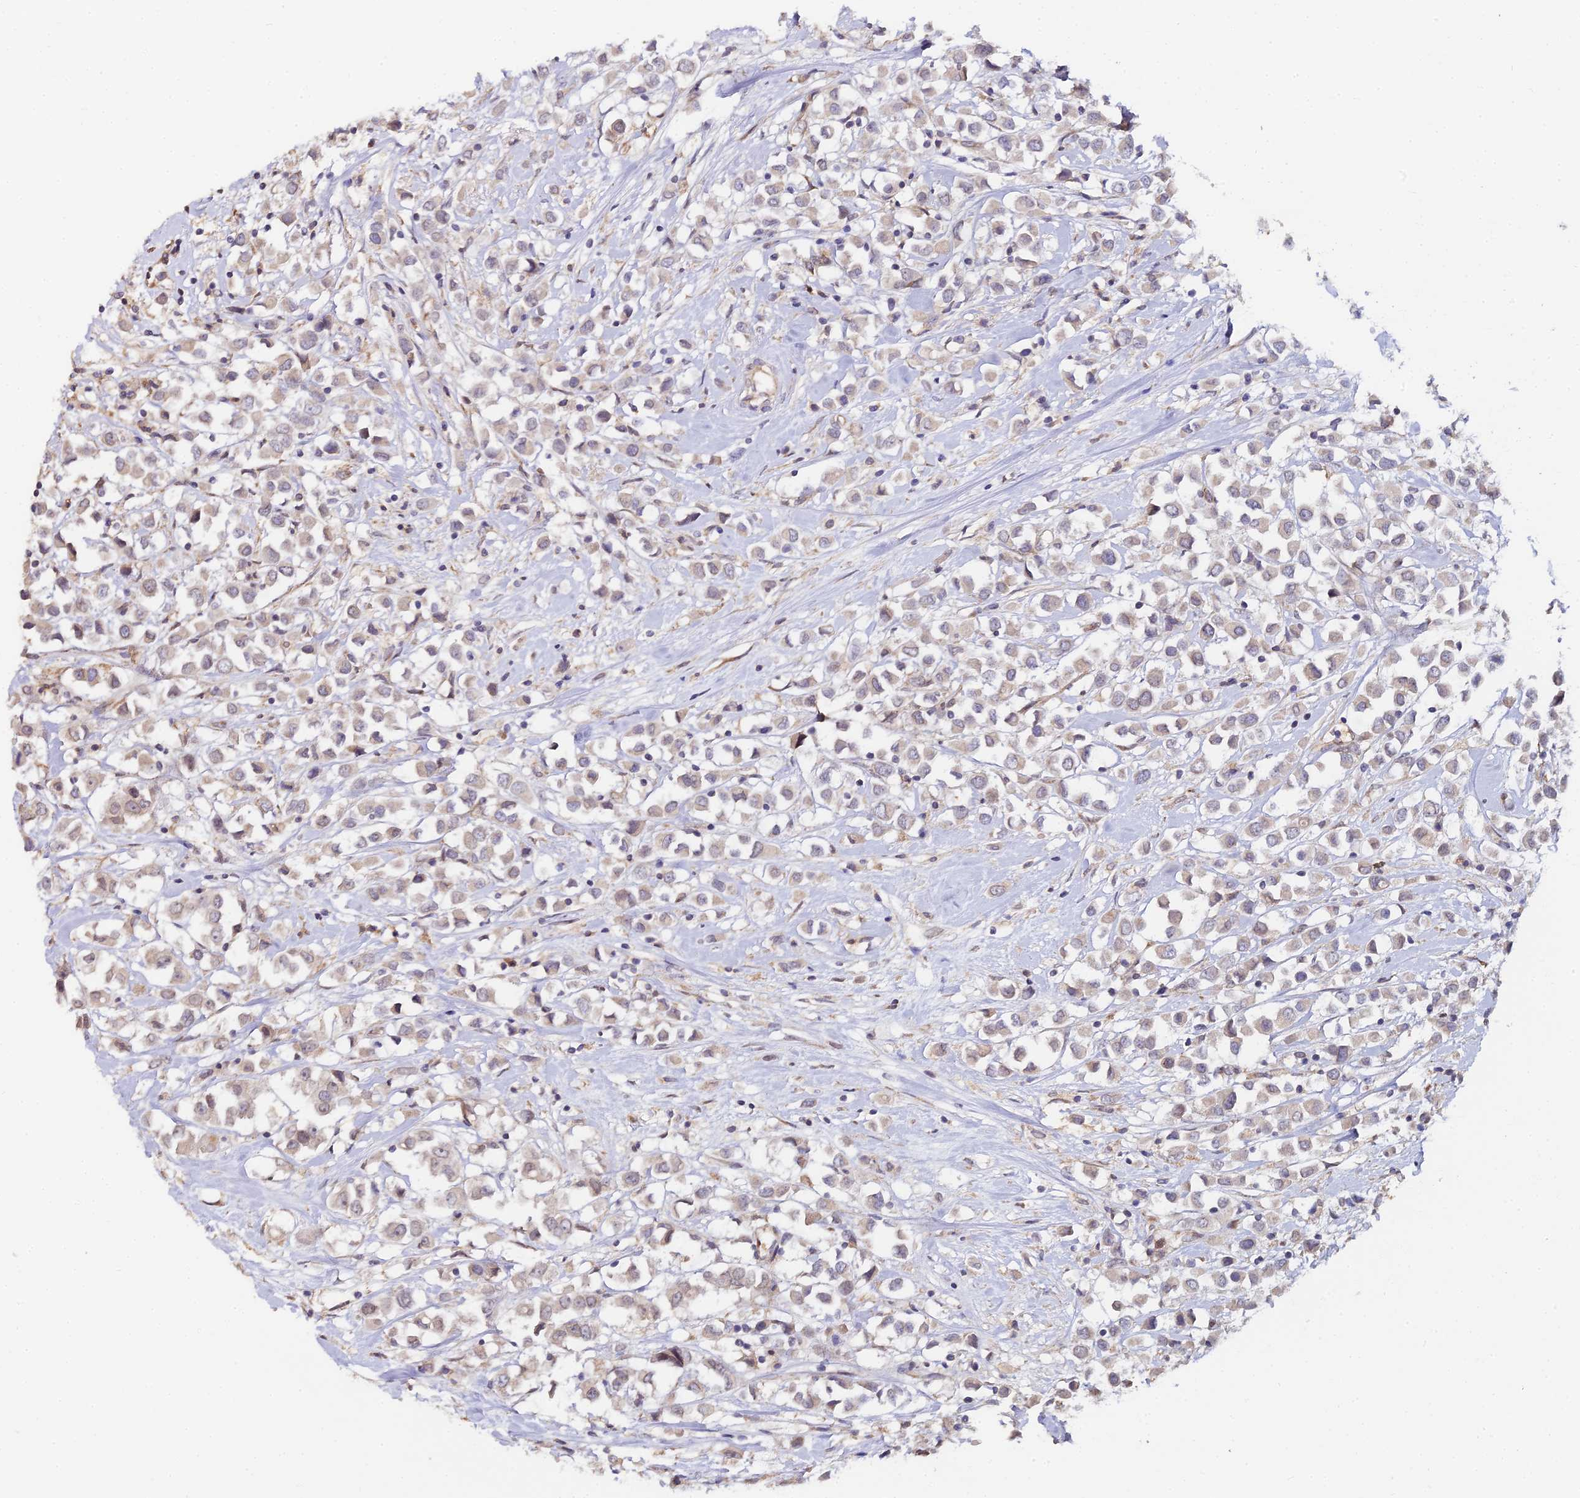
{"staining": {"intensity": "weak", "quantity": "25%-75%", "location": "cytoplasmic/membranous"}, "tissue": "breast cancer", "cell_type": "Tumor cells", "image_type": "cancer", "snomed": [{"axis": "morphology", "description": "Duct carcinoma"}, {"axis": "topography", "description": "Breast"}], "caption": "The immunohistochemical stain highlights weak cytoplasmic/membranous staining in tumor cells of breast cancer (intraductal carcinoma) tissue. (DAB (3,3'-diaminobenzidine) = brown stain, brightfield microscopy at high magnification).", "gene": "C4orf19", "patient": {"sex": "female", "age": 61}}